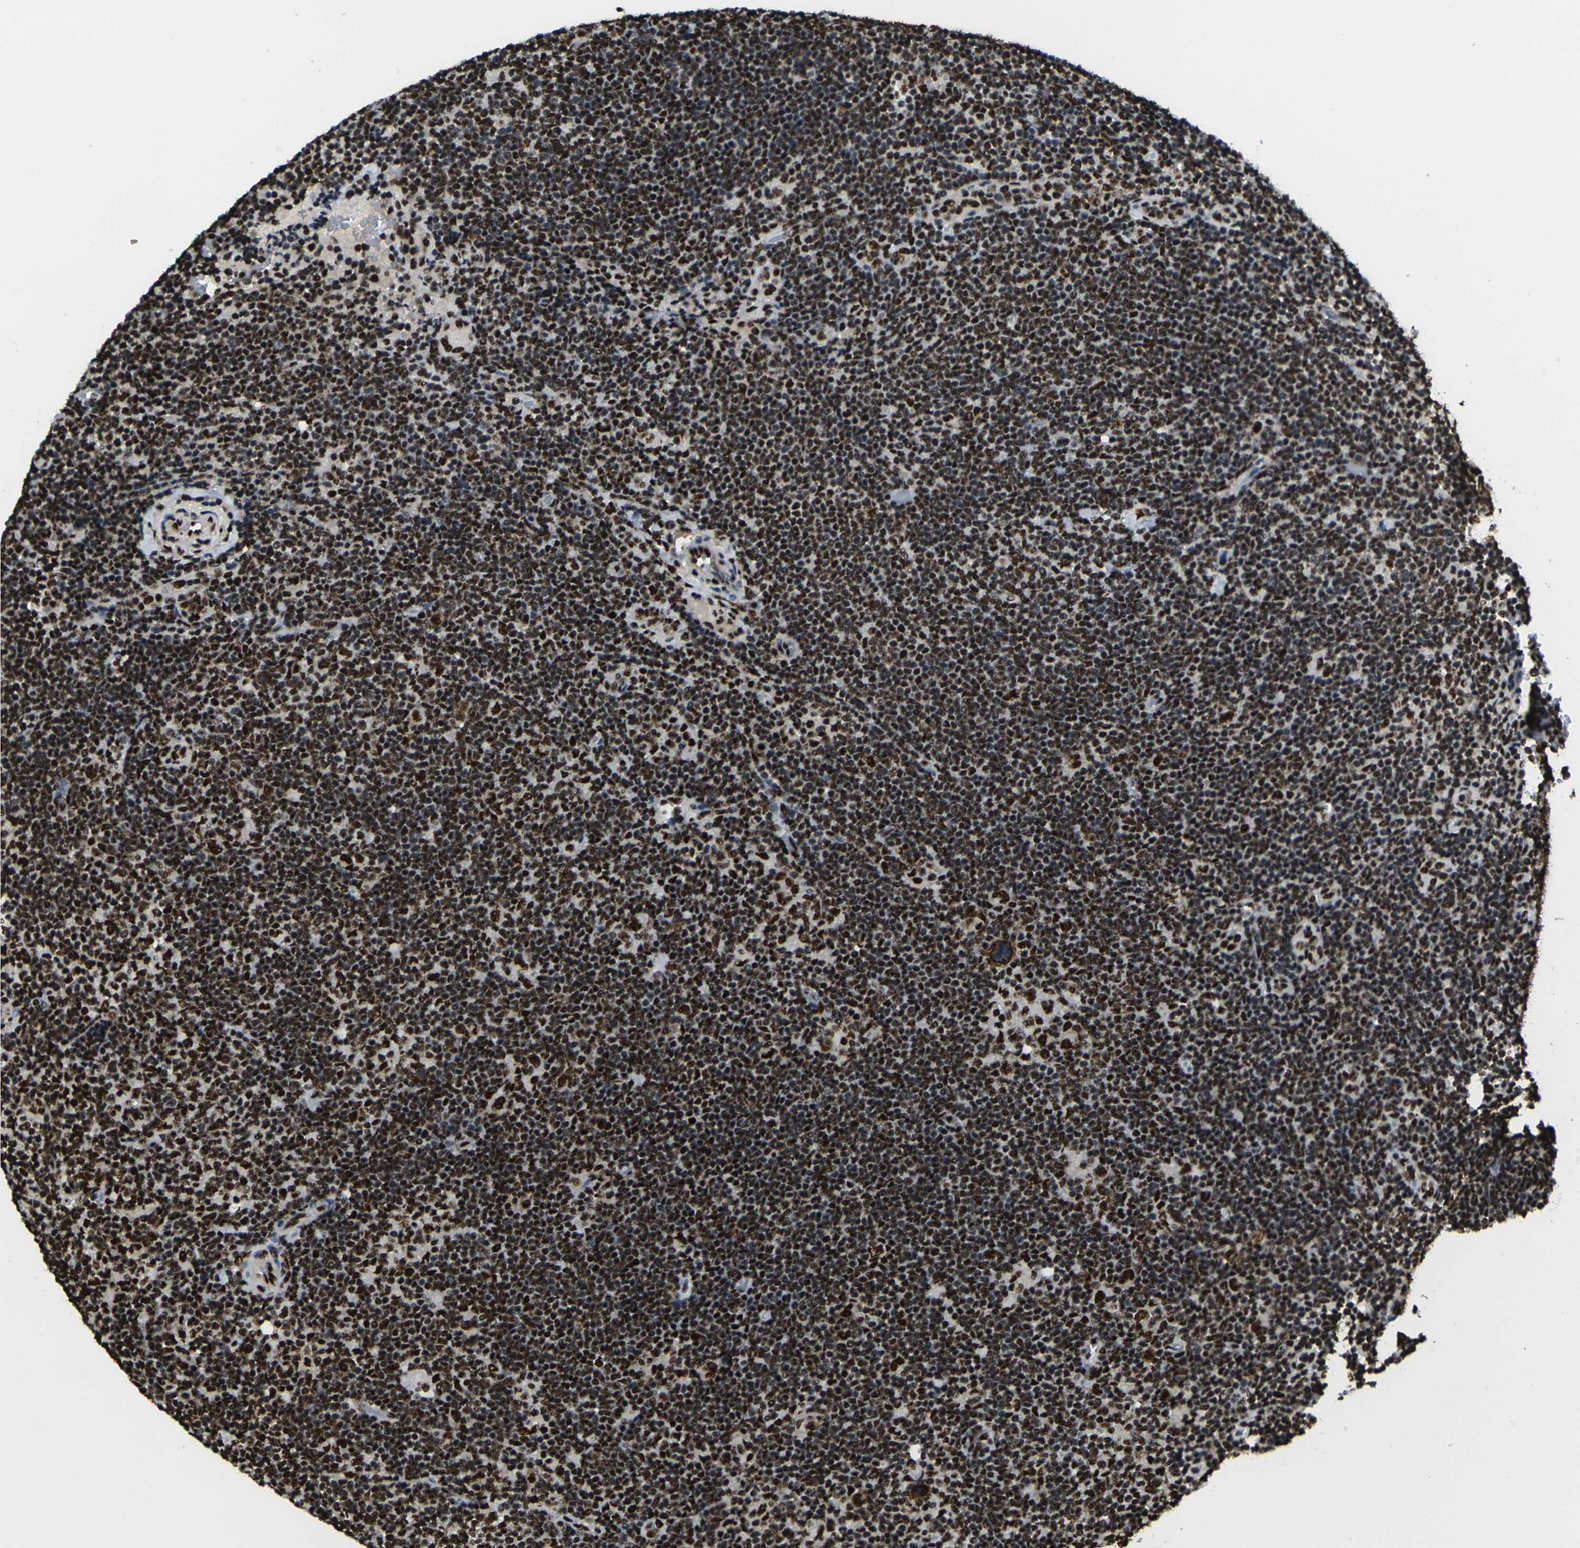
{"staining": {"intensity": "strong", "quantity": ">75%", "location": "nuclear"}, "tissue": "lymphoma", "cell_type": "Tumor cells", "image_type": "cancer", "snomed": [{"axis": "morphology", "description": "Hodgkin's disease, NOS"}, {"axis": "topography", "description": "Lymph node"}], "caption": "This is a photomicrograph of immunohistochemistry staining of lymphoma, which shows strong expression in the nuclear of tumor cells.", "gene": "SMARCC1", "patient": {"sex": "female", "age": 57}}